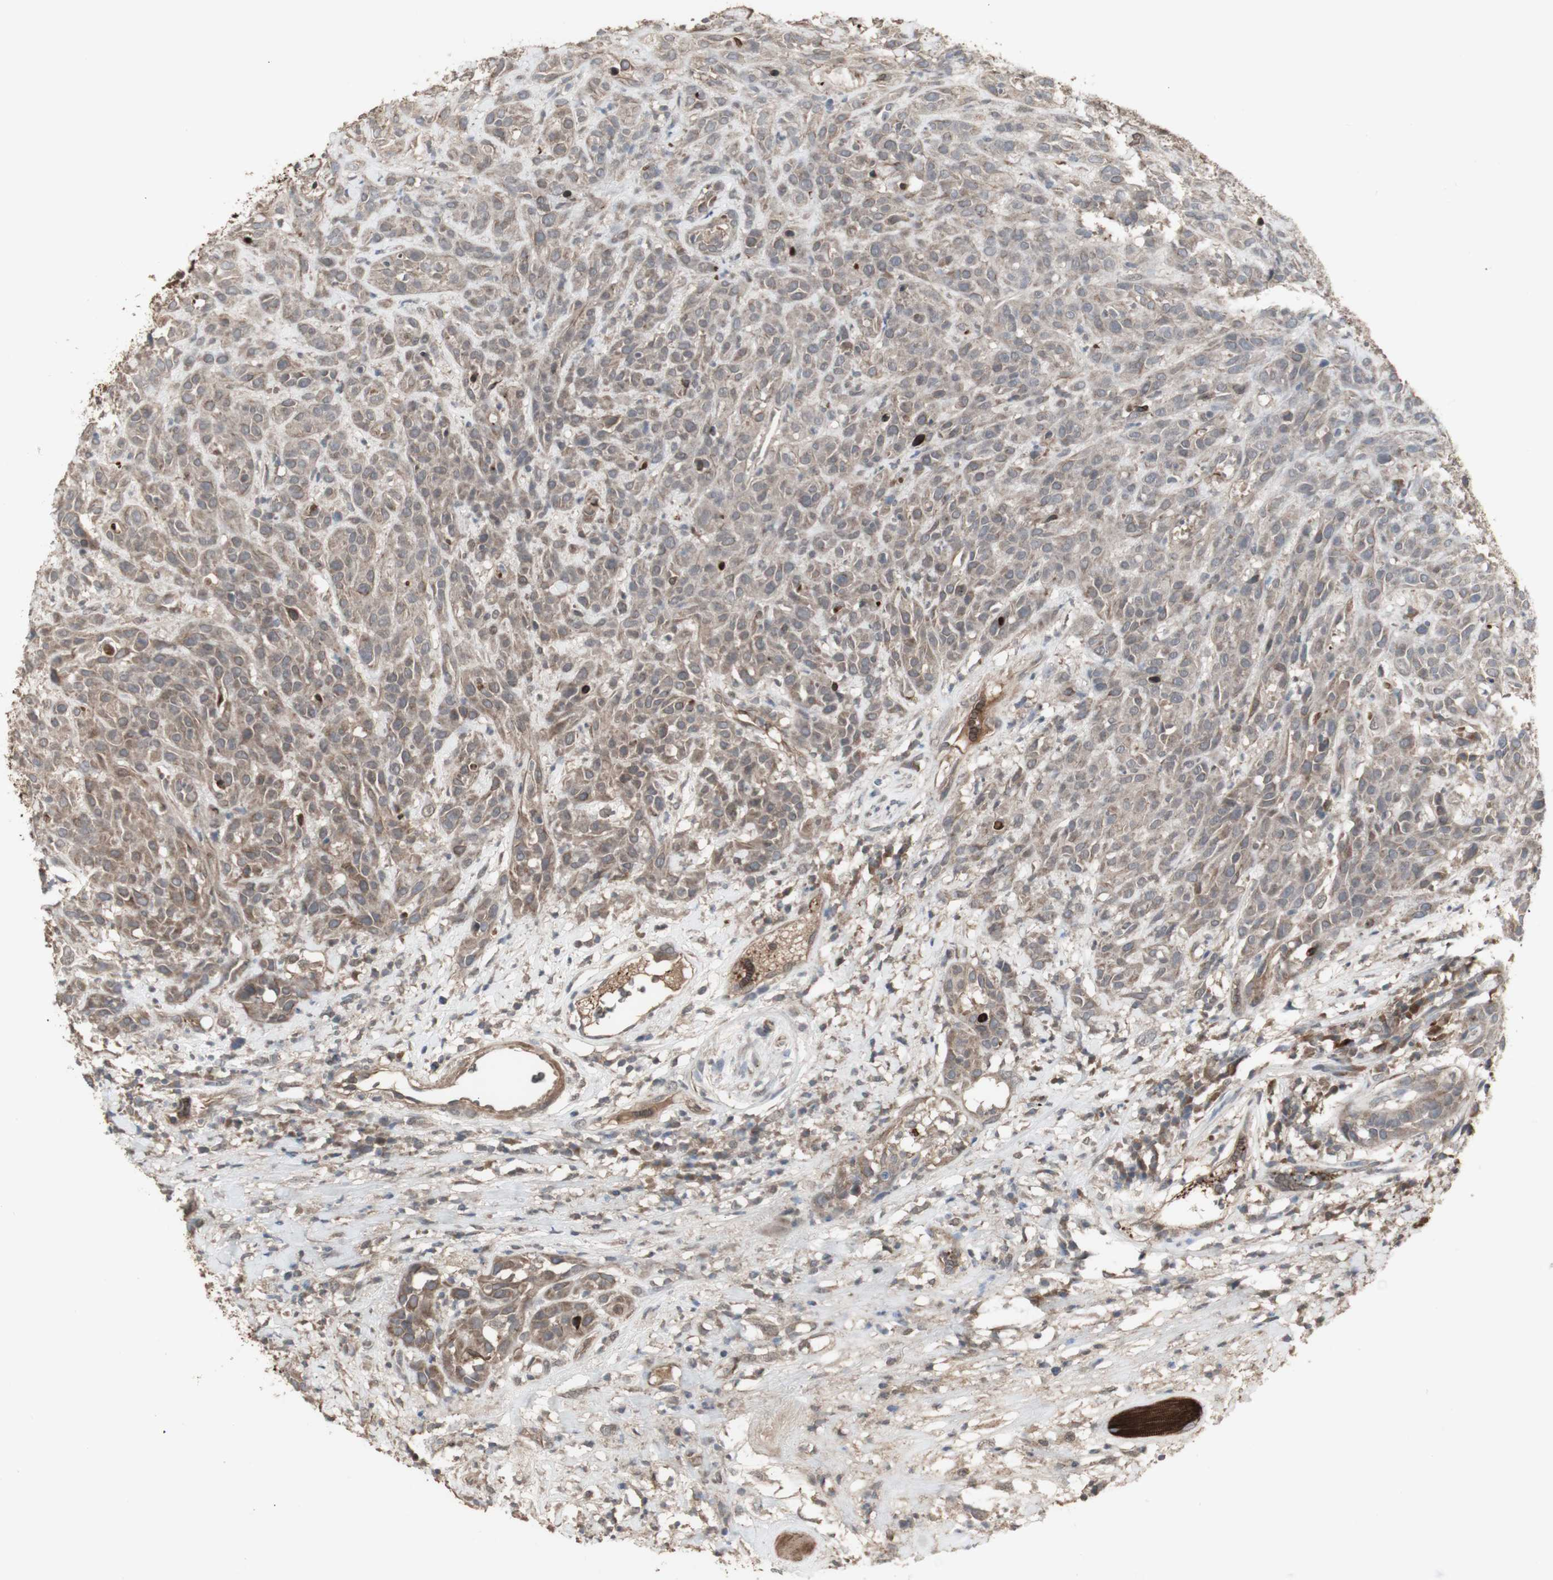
{"staining": {"intensity": "weak", "quantity": ">75%", "location": "cytoplasmic/membranous"}, "tissue": "head and neck cancer", "cell_type": "Tumor cells", "image_type": "cancer", "snomed": [{"axis": "morphology", "description": "Normal tissue, NOS"}, {"axis": "morphology", "description": "Squamous cell carcinoma, NOS"}, {"axis": "topography", "description": "Cartilage tissue"}, {"axis": "topography", "description": "Head-Neck"}], "caption": "A brown stain shows weak cytoplasmic/membranous staining of a protein in head and neck cancer (squamous cell carcinoma) tumor cells.", "gene": "ALOX12", "patient": {"sex": "male", "age": 62}}